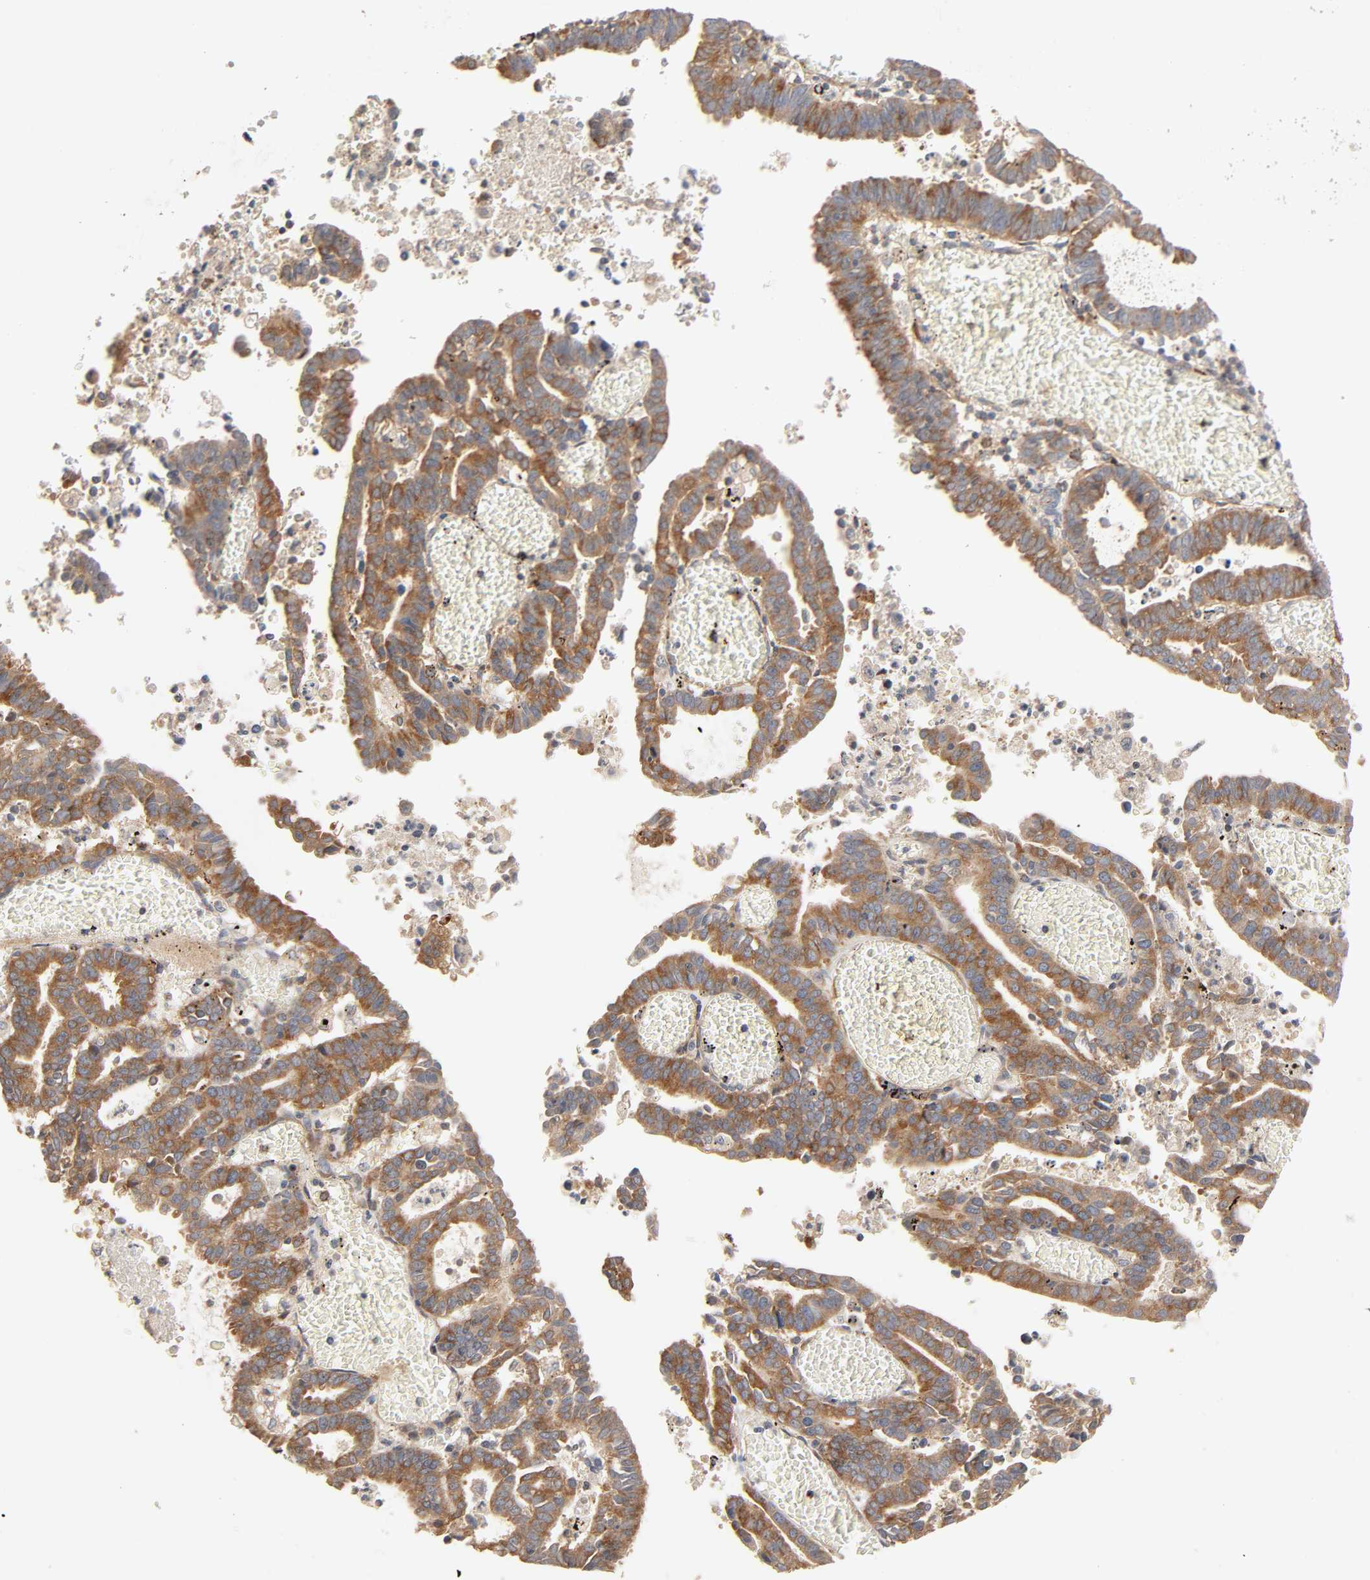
{"staining": {"intensity": "moderate", "quantity": ">75%", "location": "cytoplasmic/membranous"}, "tissue": "endometrial cancer", "cell_type": "Tumor cells", "image_type": "cancer", "snomed": [{"axis": "morphology", "description": "Adenocarcinoma, NOS"}, {"axis": "topography", "description": "Uterus"}], "caption": "Protein staining by IHC shows moderate cytoplasmic/membranous expression in about >75% of tumor cells in adenocarcinoma (endometrial).", "gene": "NEMF", "patient": {"sex": "female", "age": 83}}